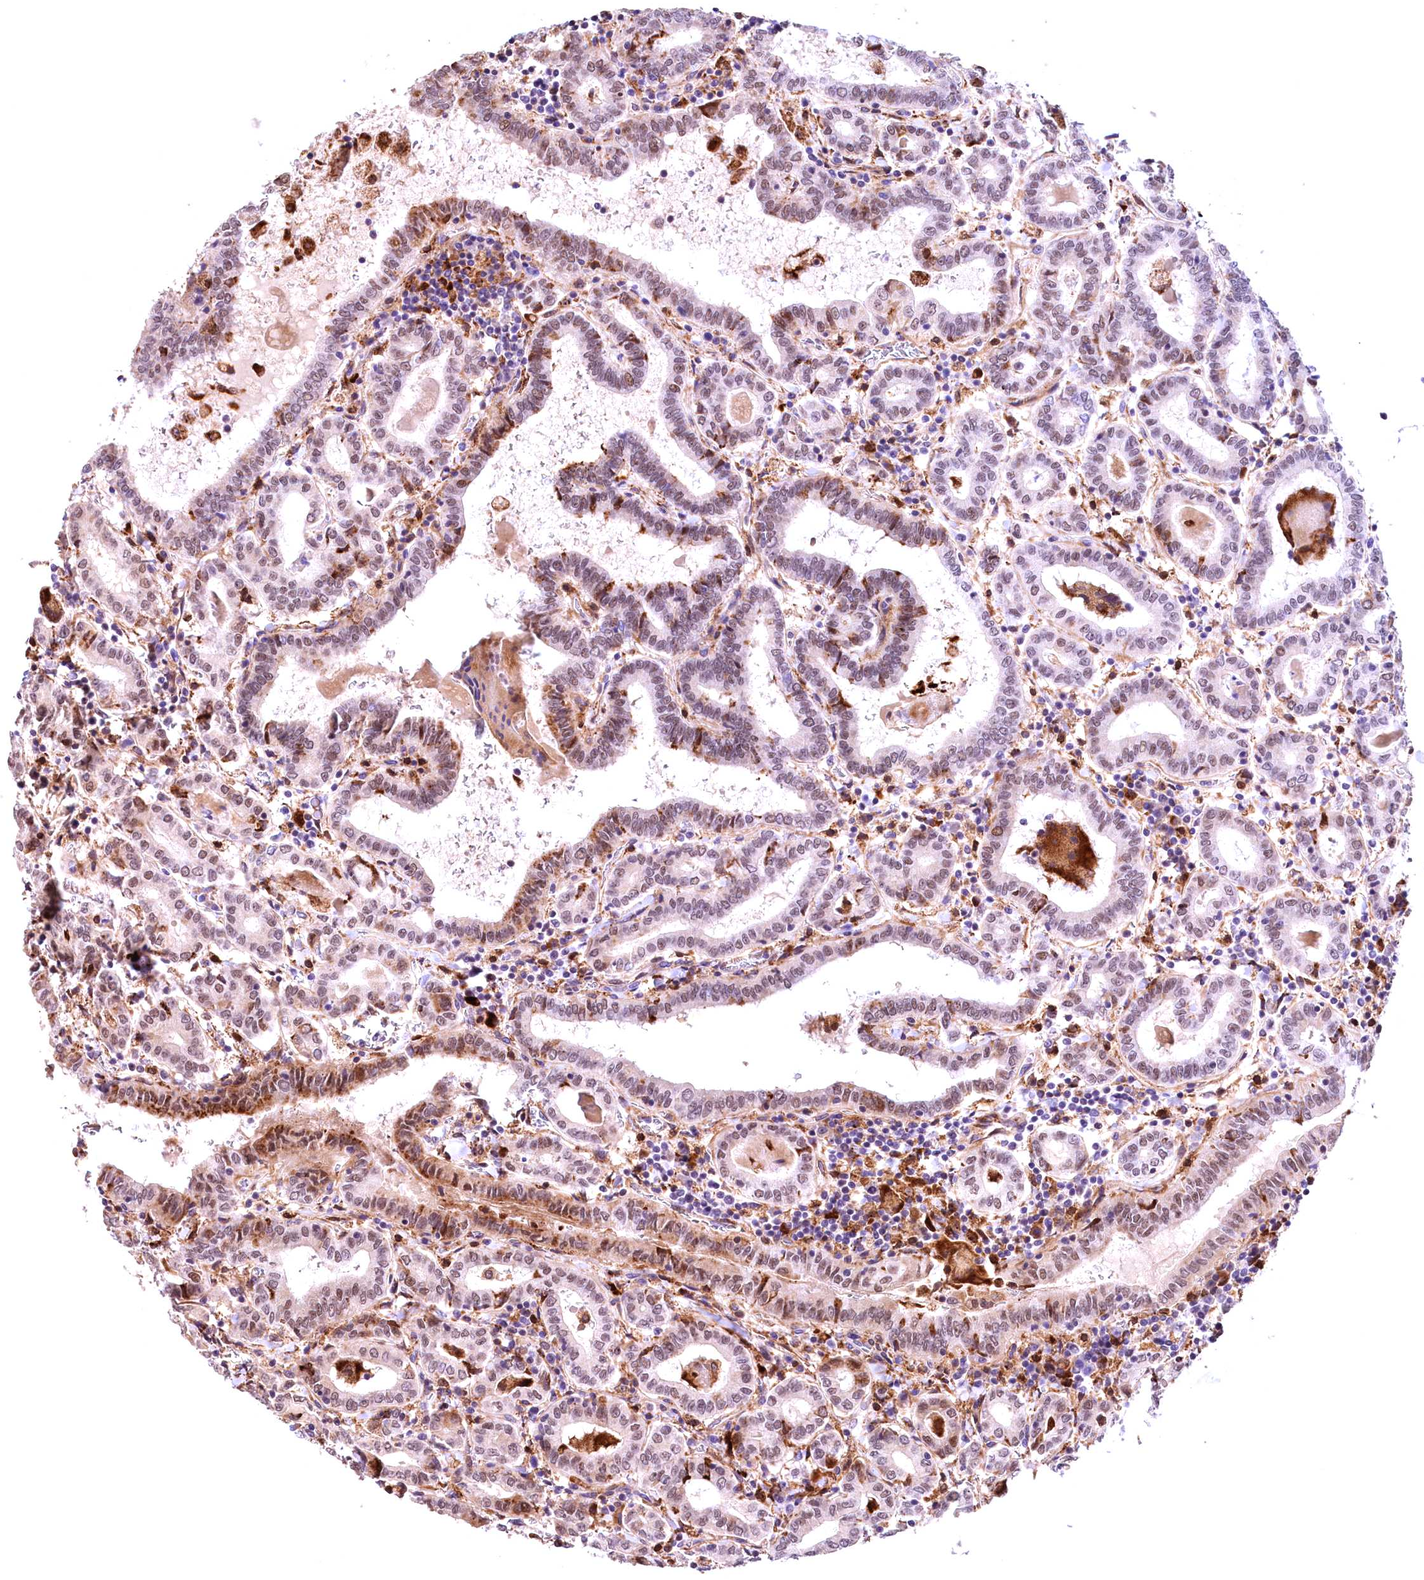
{"staining": {"intensity": "moderate", "quantity": "<25%", "location": "nuclear"}, "tissue": "thyroid cancer", "cell_type": "Tumor cells", "image_type": "cancer", "snomed": [{"axis": "morphology", "description": "Papillary adenocarcinoma, NOS"}, {"axis": "topography", "description": "Thyroid gland"}], "caption": "Immunohistochemical staining of human papillary adenocarcinoma (thyroid) exhibits low levels of moderate nuclear protein positivity in about <25% of tumor cells.", "gene": "FBXO45", "patient": {"sex": "female", "age": 72}}